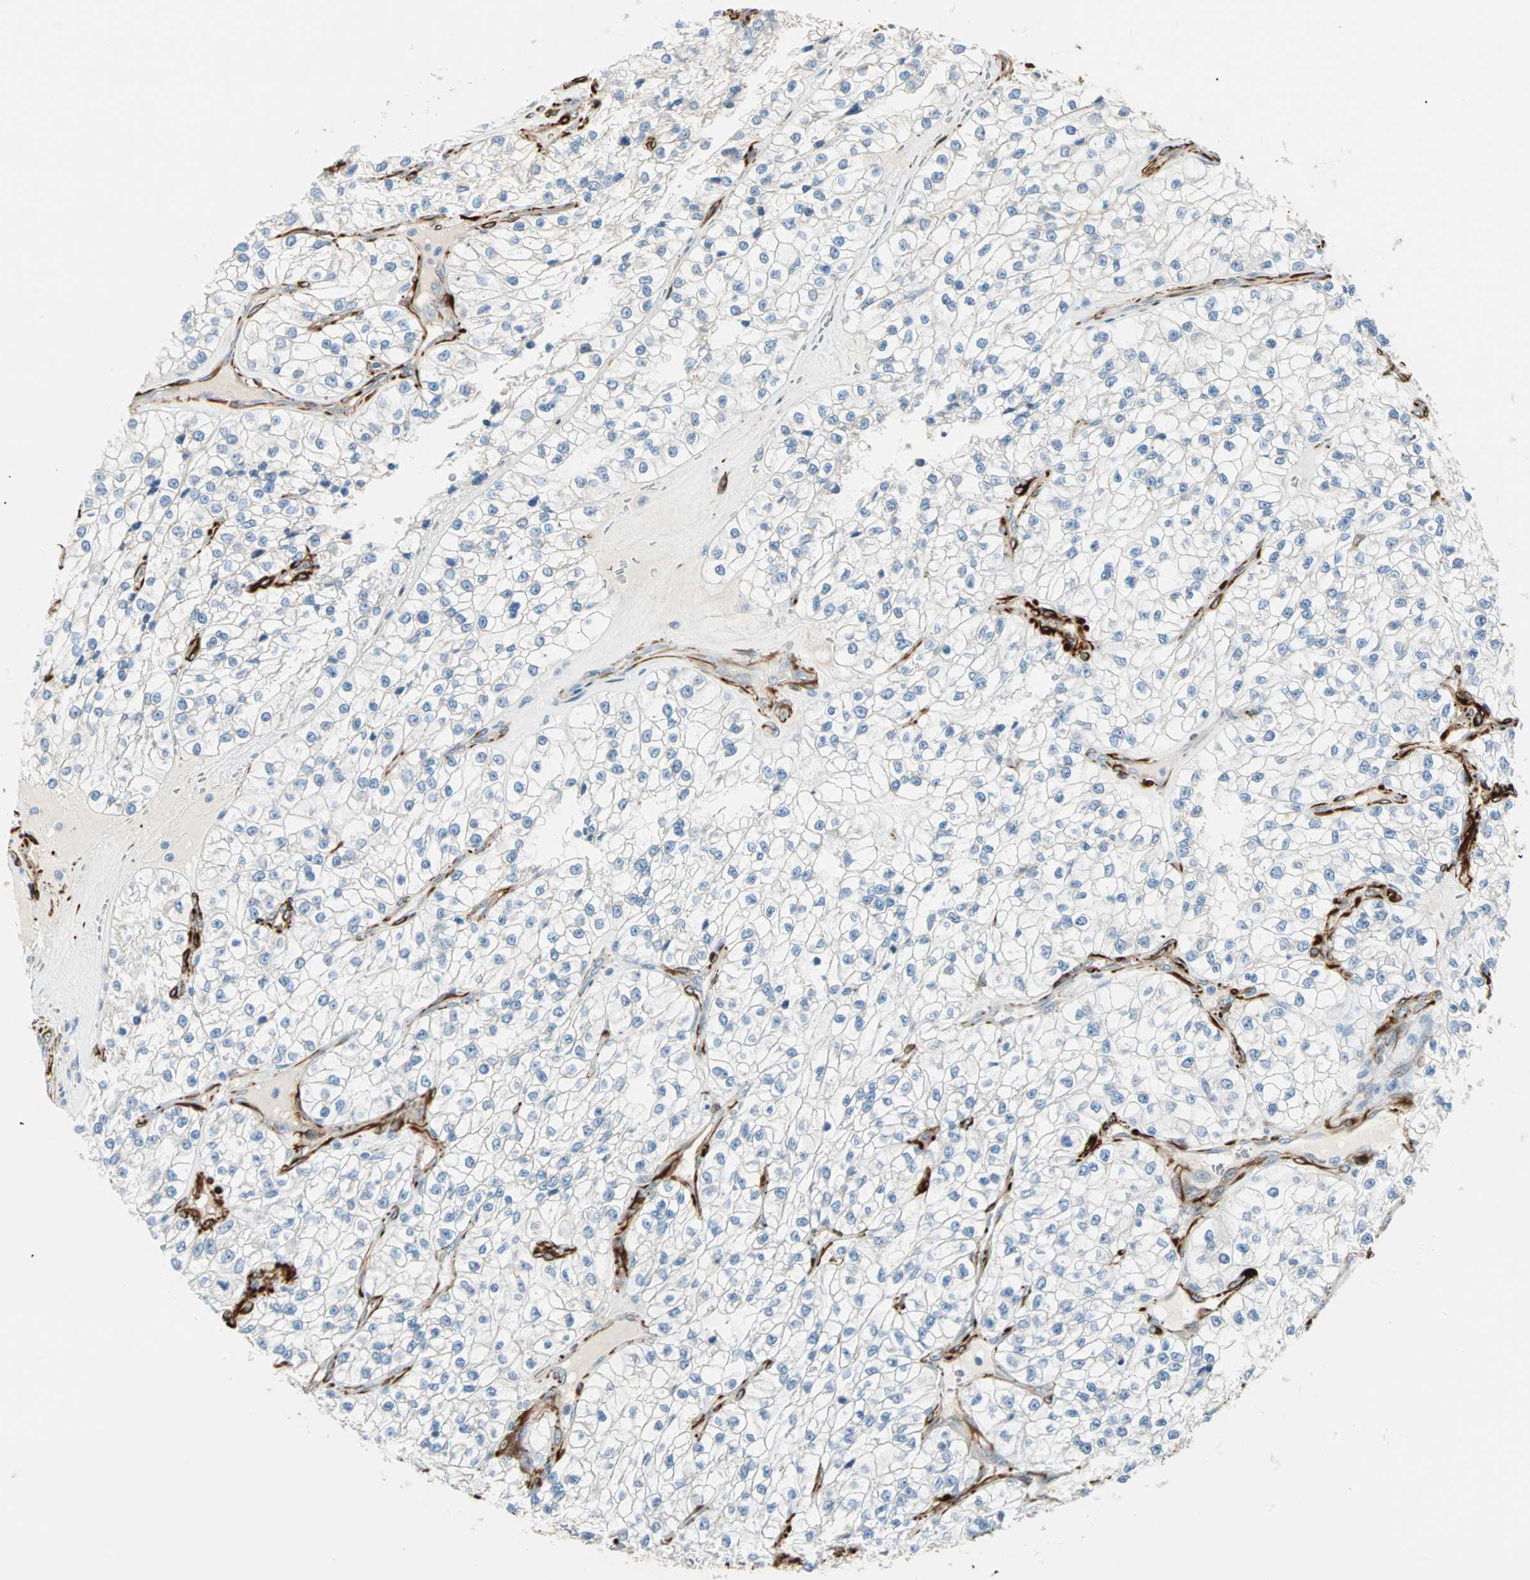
{"staining": {"intensity": "negative", "quantity": "none", "location": "none"}, "tissue": "renal cancer", "cell_type": "Tumor cells", "image_type": "cancer", "snomed": [{"axis": "morphology", "description": "Adenocarcinoma, NOS"}, {"axis": "topography", "description": "Kidney"}], "caption": "Histopathology image shows no protein staining in tumor cells of renal adenocarcinoma tissue.", "gene": "NES", "patient": {"sex": "female", "age": 57}}